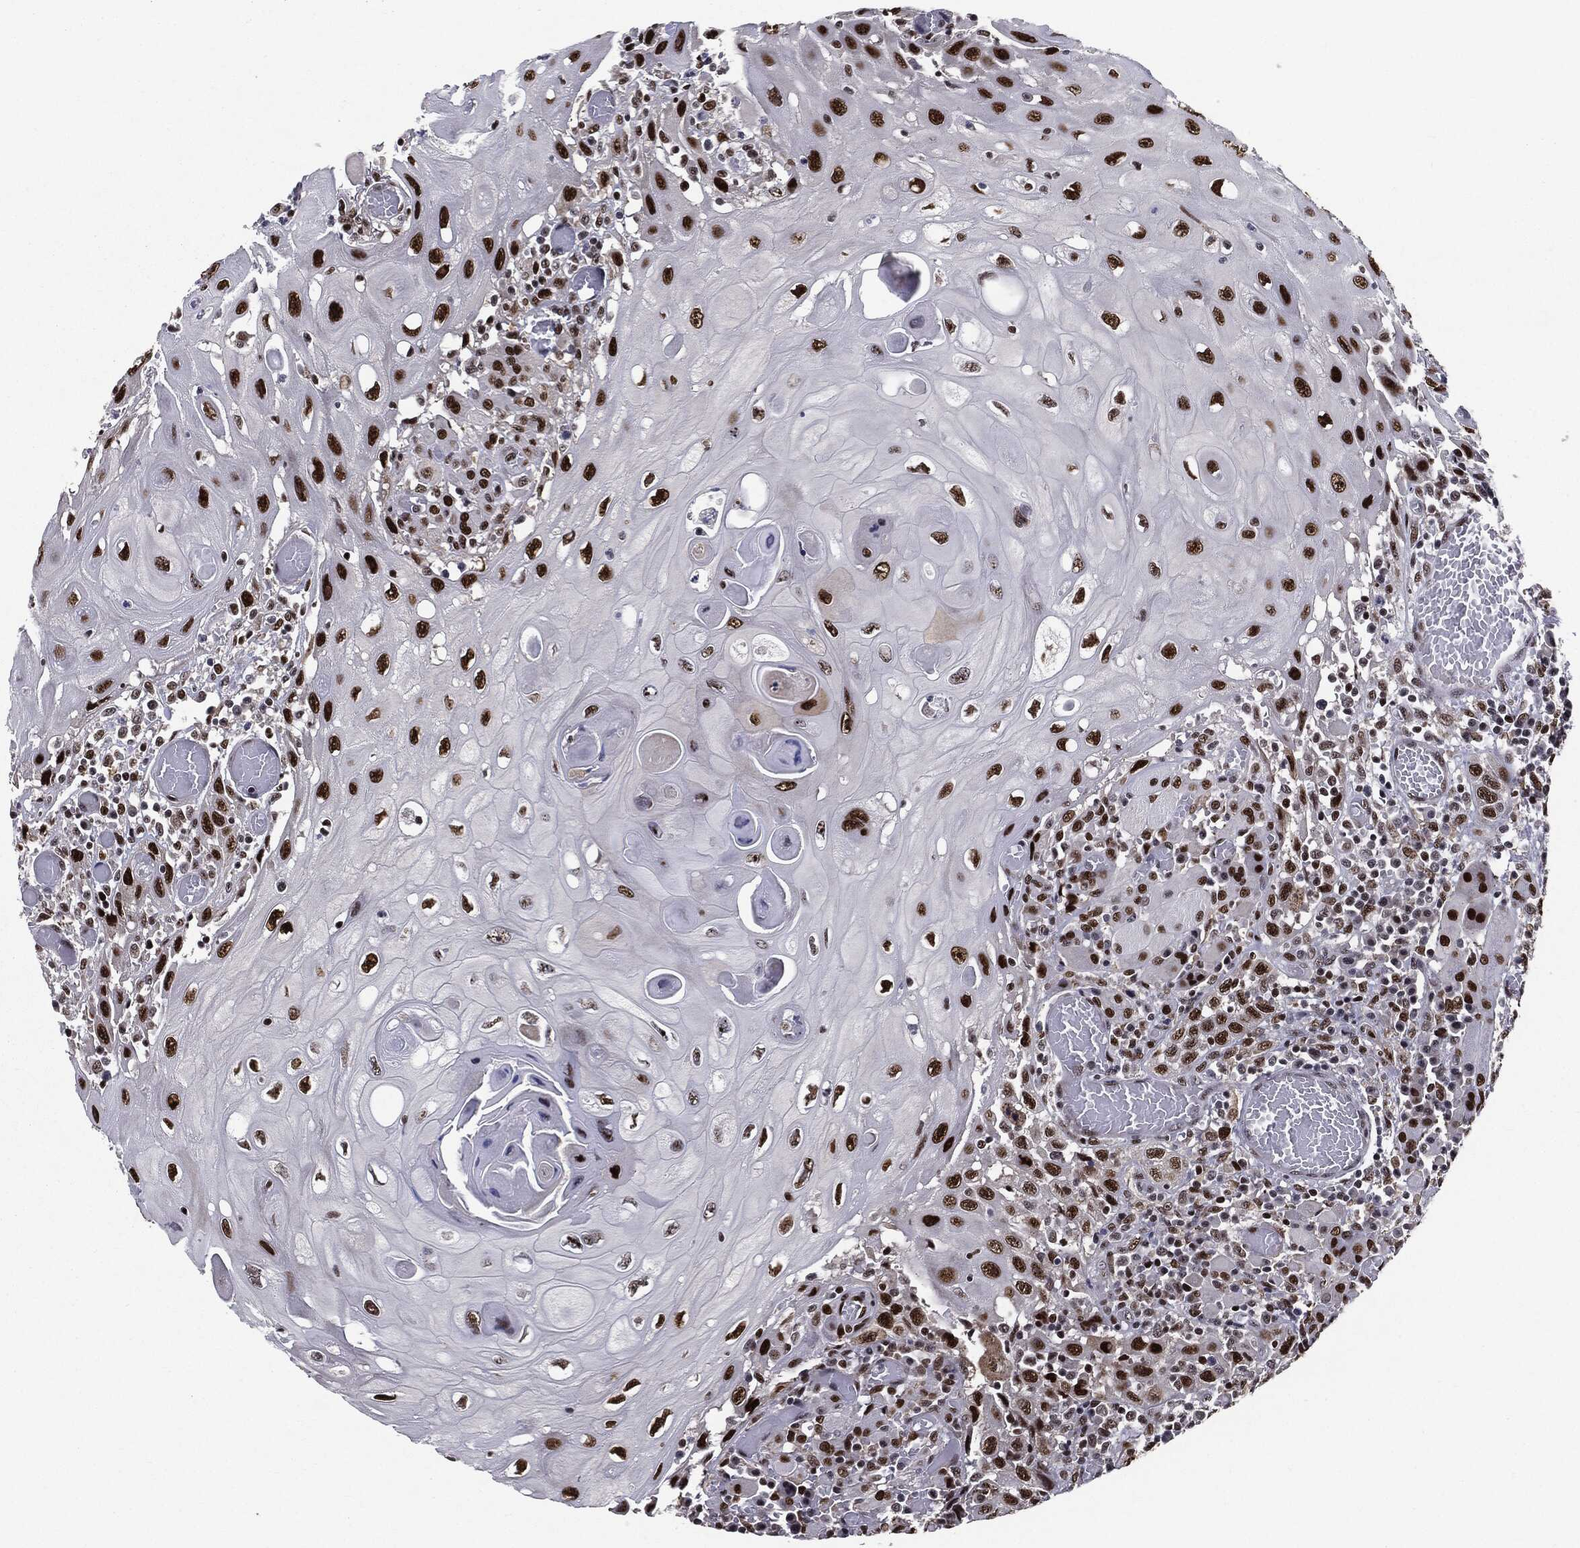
{"staining": {"intensity": "strong", "quantity": ">75%", "location": "nuclear"}, "tissue": "head and neck cancer", "cell_type": "Tumor cells", "image_type": "cancer", "snomed": [{"axis": "morphology", "description": "Normal tissue, NOS"}, {"axis": "morphology", "description": "Squamous cell carcinoma, NOS"}, {"axis": "topography", "description": "Oral tissue"}, {"axis": "topography", "description": "Head-Neck"}], "caption": "Brown immunohistochemical staining in human squamous cell carcinoma (head and neck) shows strong nuclear positivity in about >75% of tumor cells. The staining was performed using DAB to visualize the protein expression in brown, while the nuclei were stained in blue with hematoxylin (Magnification: 20x).", "gene": "JUN", "patient": {"sex": "male", "age": 71}}